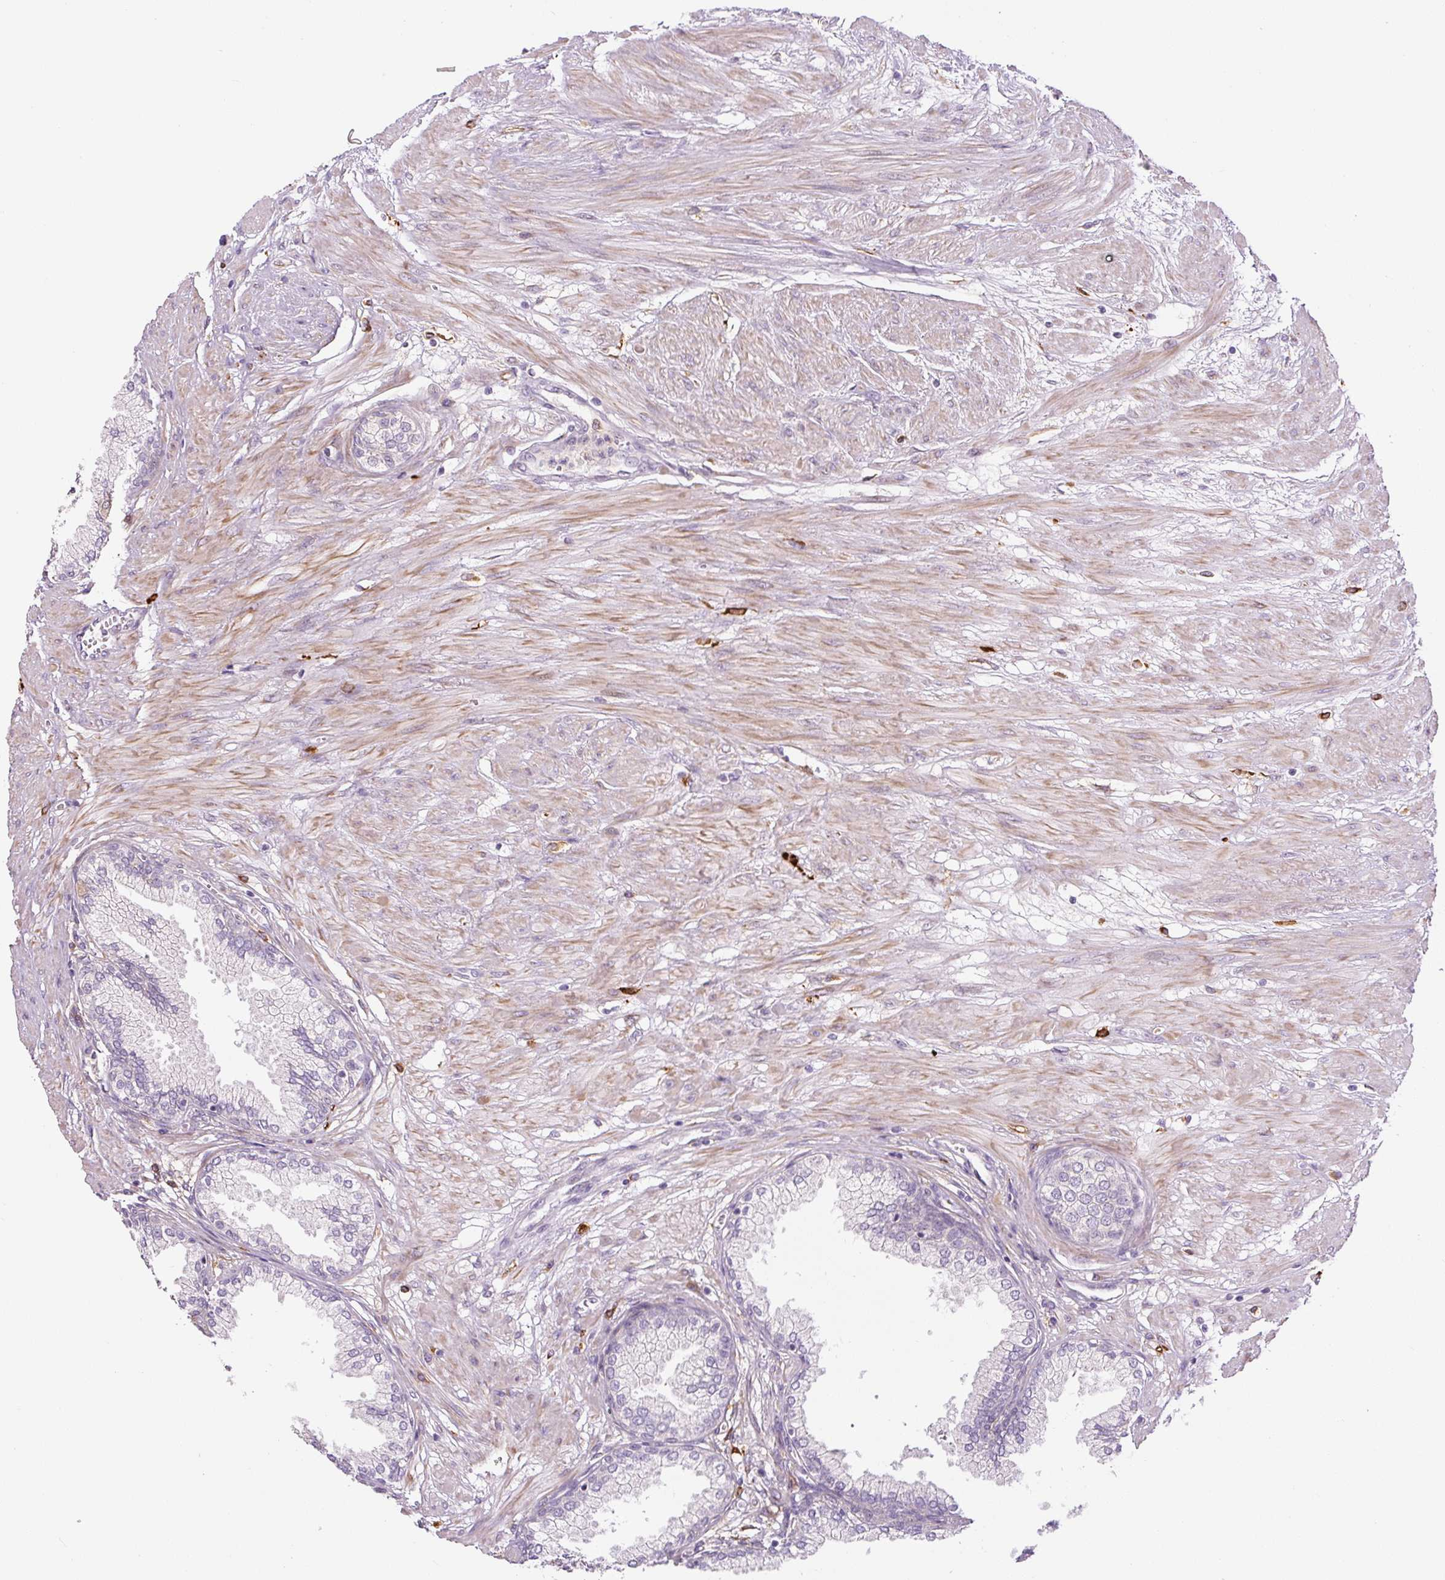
{"staining": {"intensity": "negative", "quantity": "none", "location": "none"}, "tissue": "prostate cancer", "cell_type": "Tumor cells", "image_type": "cancer", "snomed": [{"axis": "morphology", "description": "Adenocarcinoma, High grade"}, {"axis": "topography", "description": "Prostate and seminal vesicle, NOS"}], "caption": "Tumor cells are negative for brown protein staining in prostate cancer.", "gene": "FUT10", "patient": {"sex": "male", "age": 64}}